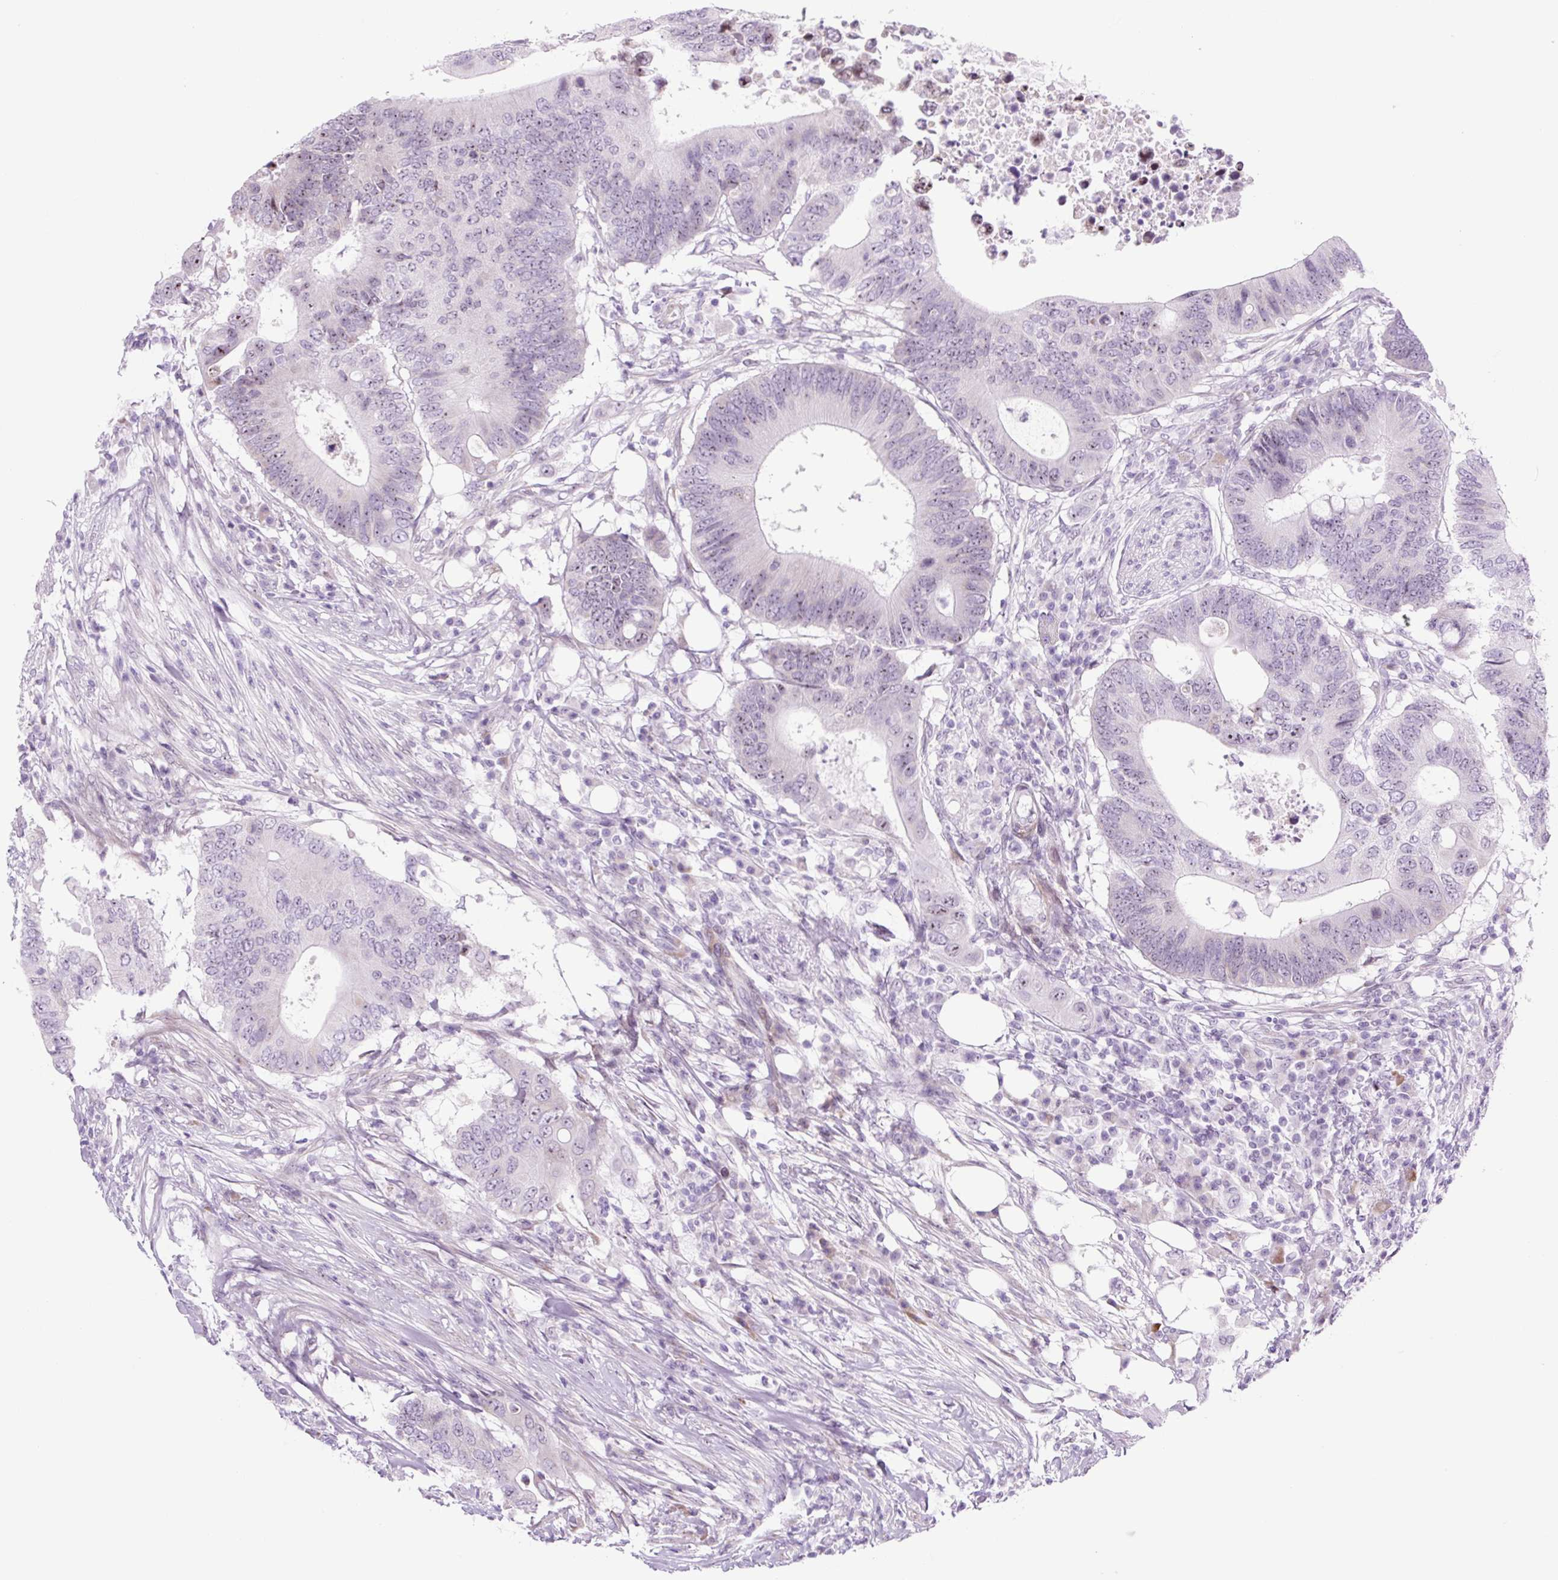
{"staining": {"intensity": "weak", "quantity": "<25%", "location": "nuclear"}, "tissue": "colorectal cancer", "cell_type": "Tumor cells", "image_type": "cancer", "snomed": [{"axis": "morphology", "description": "Adenocarcinoma, NOS"}, {"axis": "topography", "description": "Colon"}], "caption": "A micrograph of colorectal adenocarcinoma stained for a protein demonstrates no brown staining in tumor cells.", "gene": "RRS1", "patient": {"sex": "male", "age": 71}}